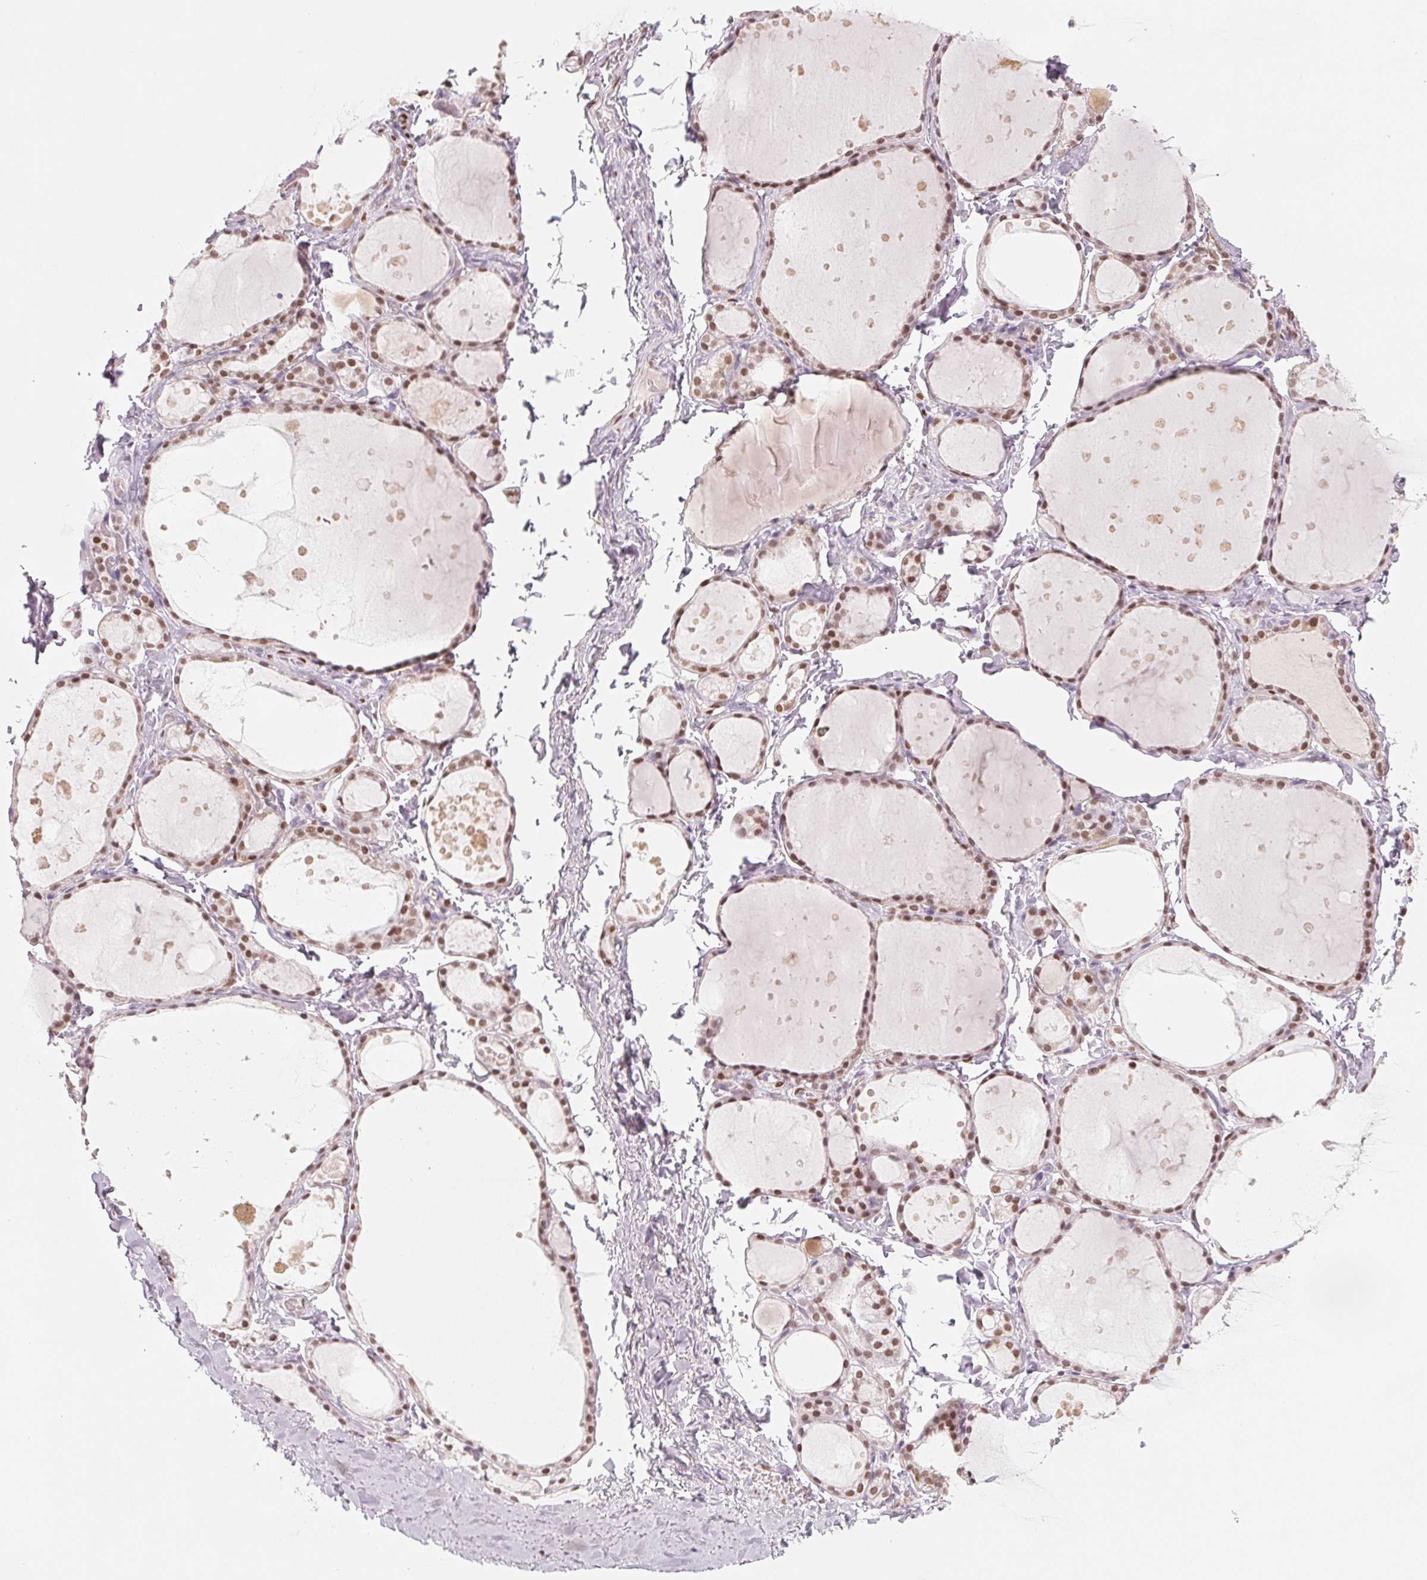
{"staining": {"intensity": "moderate", "quantity": "25%-75%", "location": "nuclear"}, "tissue": "thyroid gland", "cell_type": "Glandular cells", "image_type": "normal", "snomed": [{"axis": "morphology", "description": "Normal tissue, NOS"}, {"axis": "topography", "description": "Thyroid gland"}], "caption": "Moderate nuclear protein positivity is appreciated in approximately 25%-75% of glandular cells in thyroid gland. Nuclei are stained in blue.", "gene": "SMARCD3", "patient": {"sex": "male", "age": 68}}